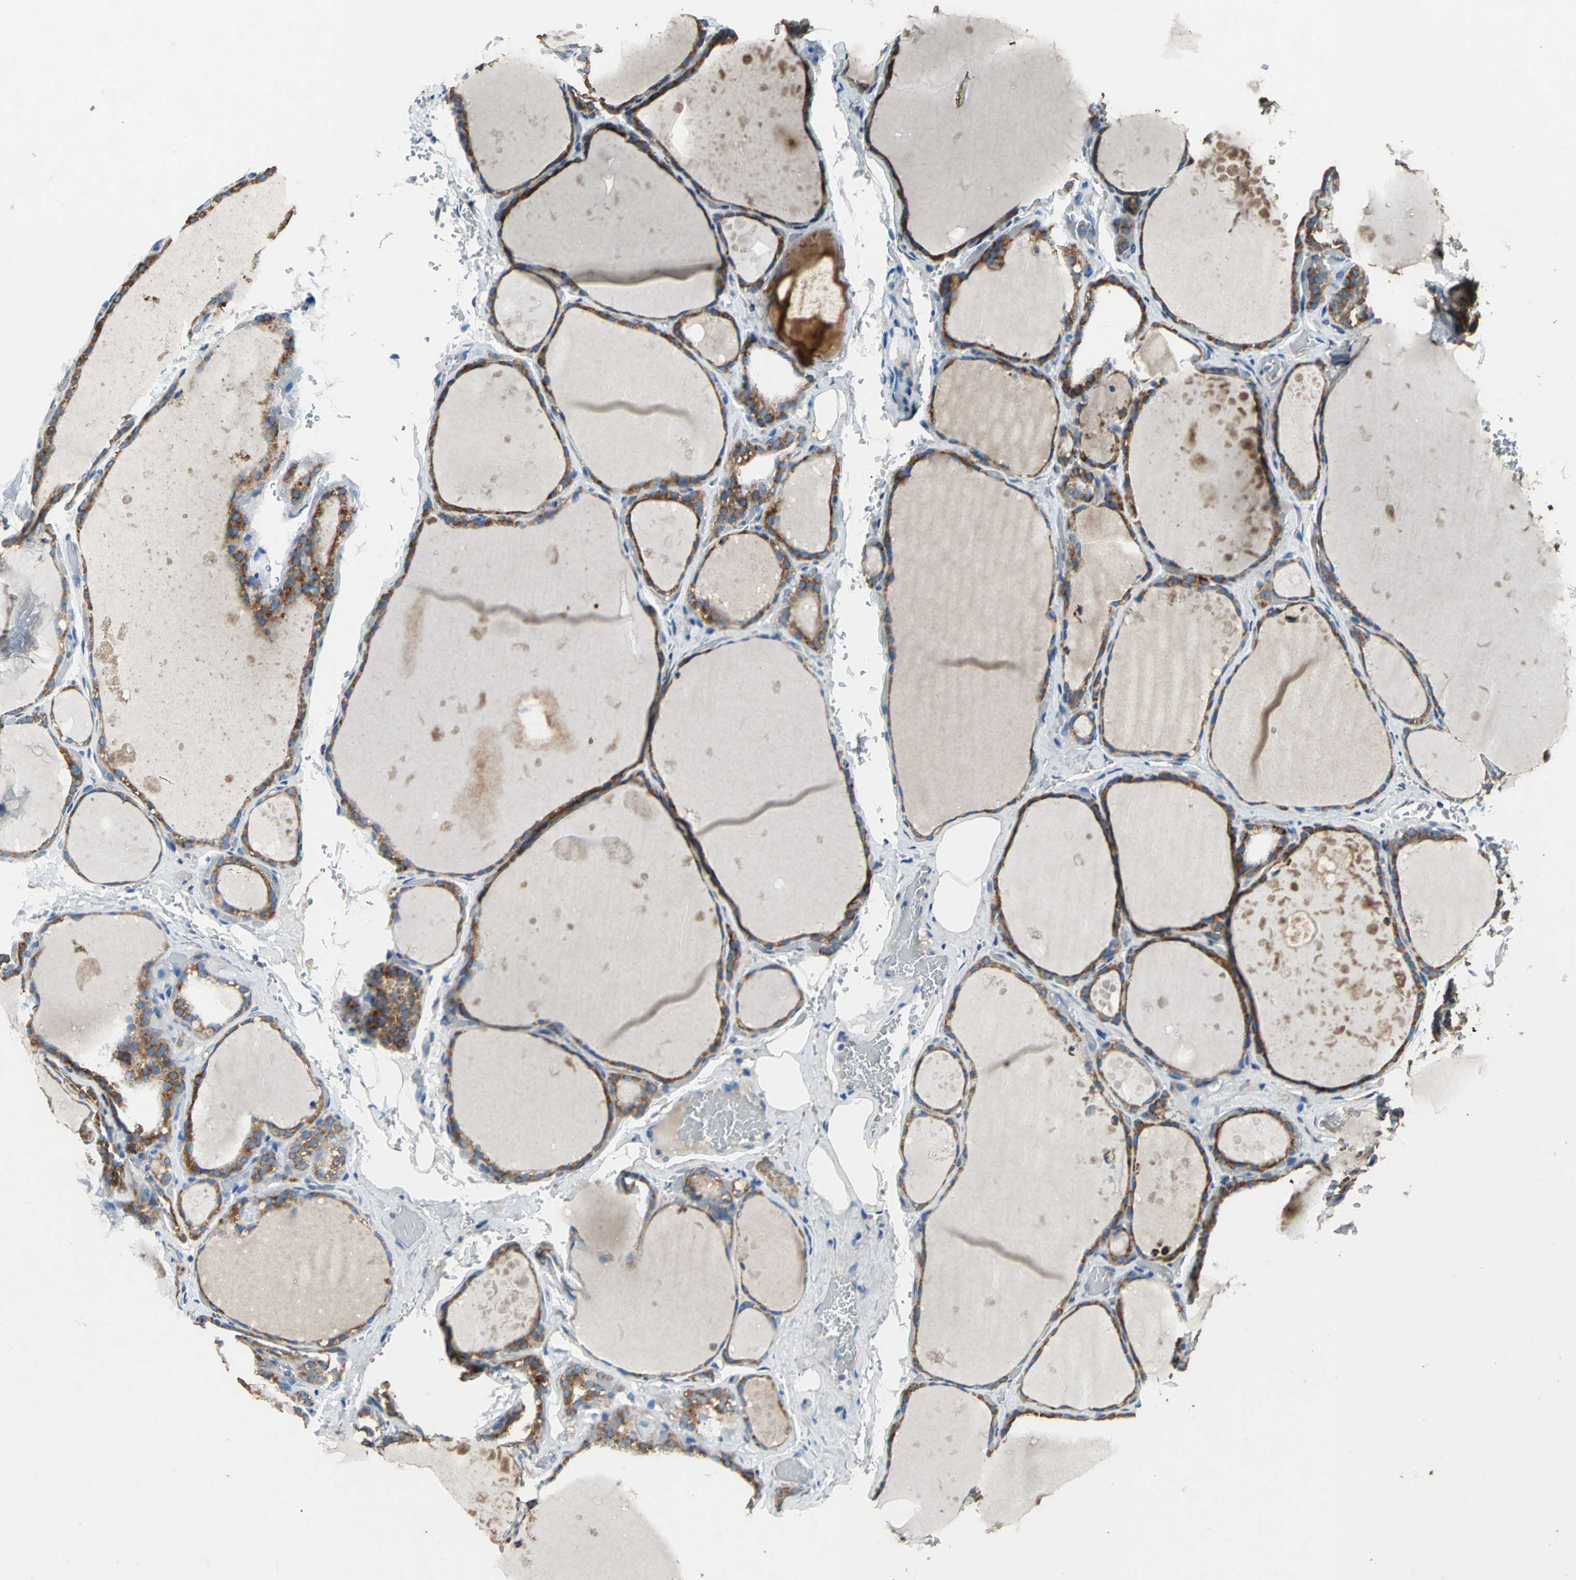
{"staining": {"intensity": "moderate", "quantity": ">75%", "location": "cytoplasmic/membranous"}, "tissue": "thyroid gland", "cell_type": "Glandular cells", "image_type": "normal", "snomed": [{"axis": "morphology", "description": "Normal tissue, NOS"}, {"axis": "topography", "description": "Thyroid gland"}], "caption": "IHC of normal thyroid gland reveals medium levels of moderate cytoplasmic/membranous staining in approximately >75% of glandular cells. The staining was performed using DAB, with brown indicating positive protein expression. Nuclei are stained blue with hematoxylin.", "gene": "HEPH", "patient": {"sex": "male", "age": 61}}